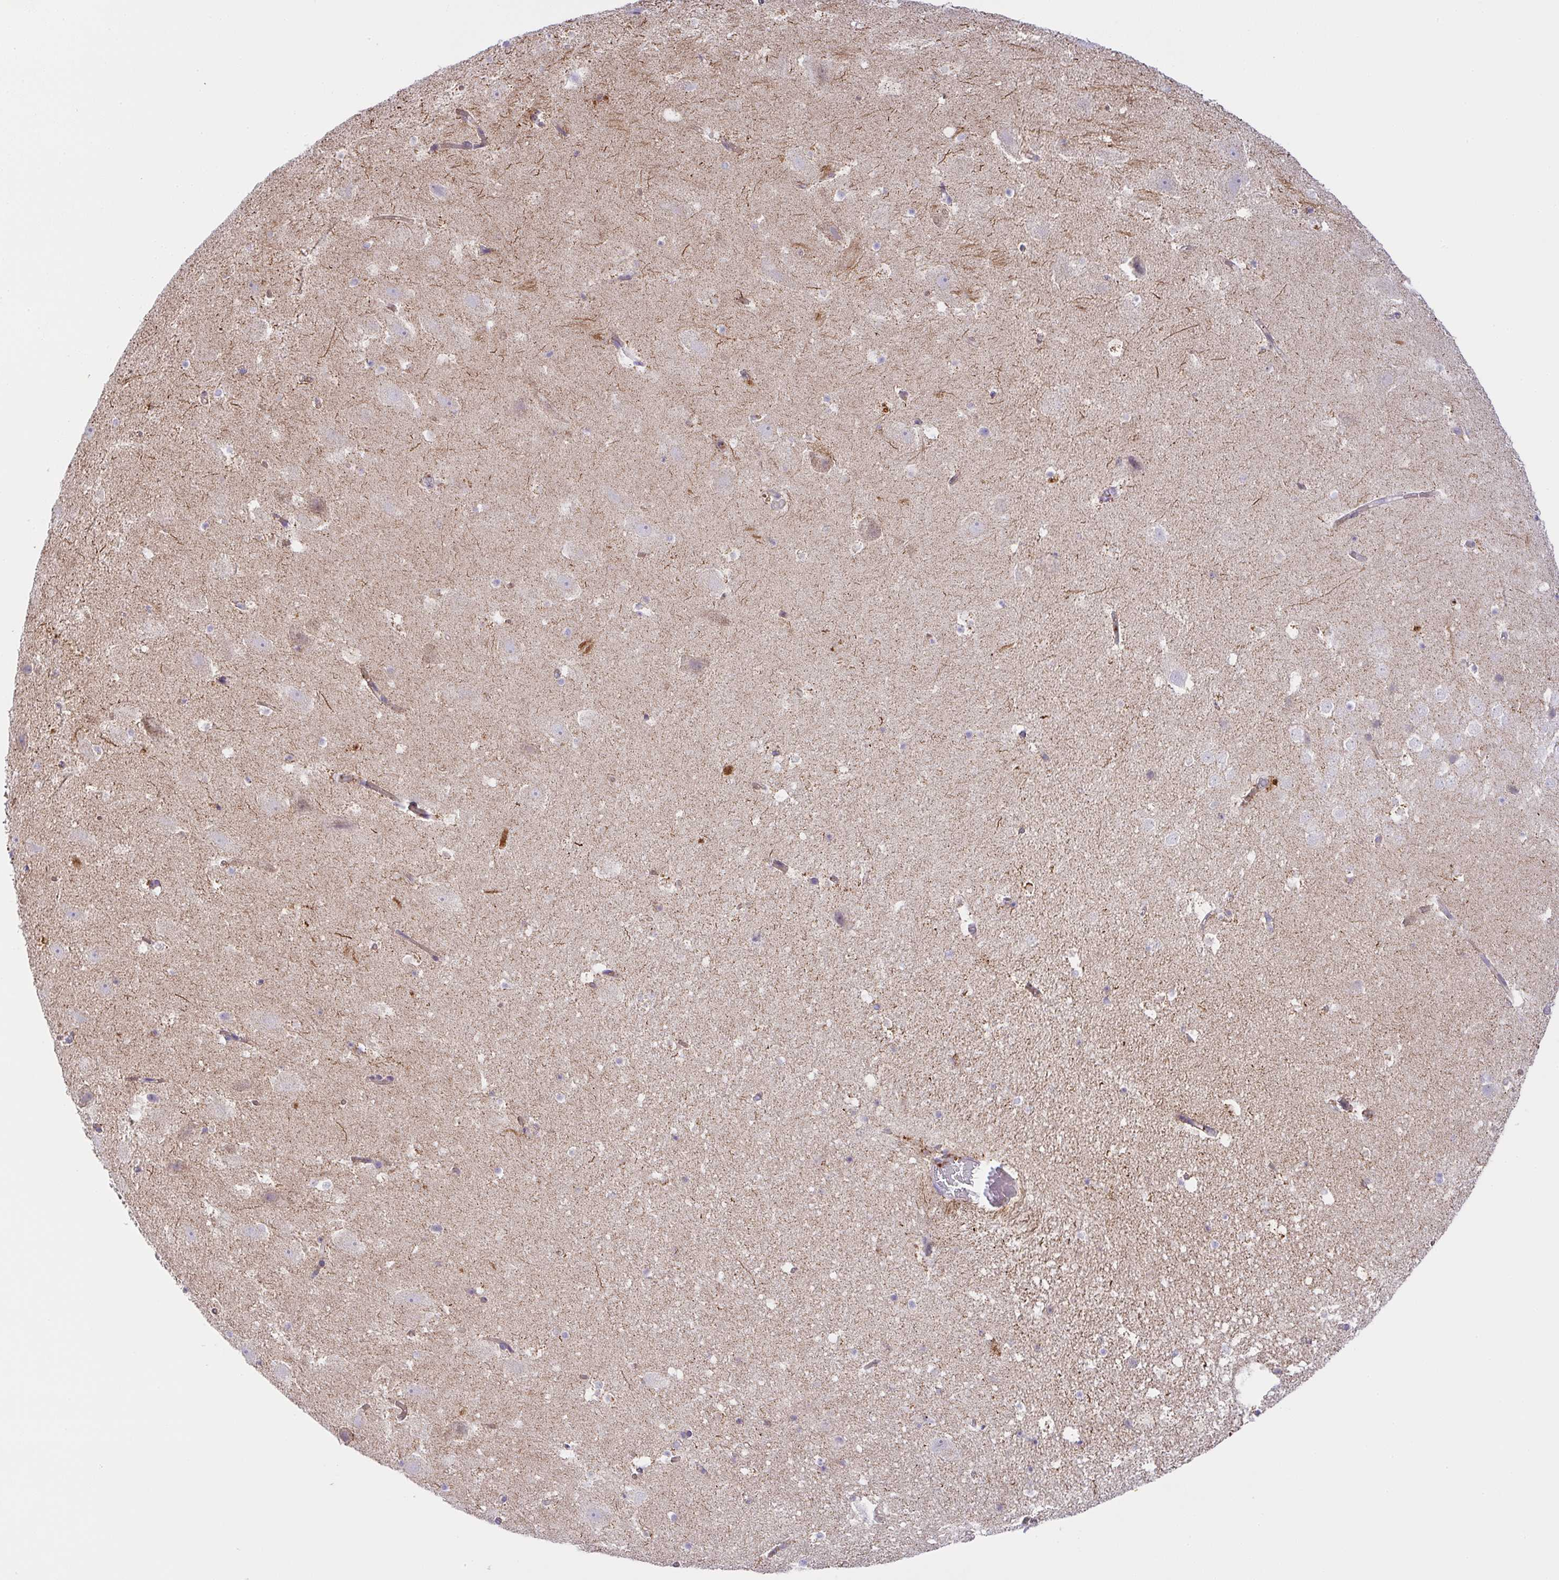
{"staining": {"intensity": "weak", "quantity": "<25%", "location": "cytoplasmic/membranous"}, "tissue": "hippocampus", "cell_type": "Glial cells", "image_type": "normal", "snomed": [{"axis": "morphology", "description": "Normal tissue, NOS"}, {"axis": "topography", "description": "Hippocampus"}], "caption": "DAB immunohistochemical staining of normal human hippocampus exhibits no significant staining in glial cells. (Immunohistochemistry, brightfield microscopy, high magnification).", "gene": "CHDH", "patient": {"sex": "female", "age": 42}}